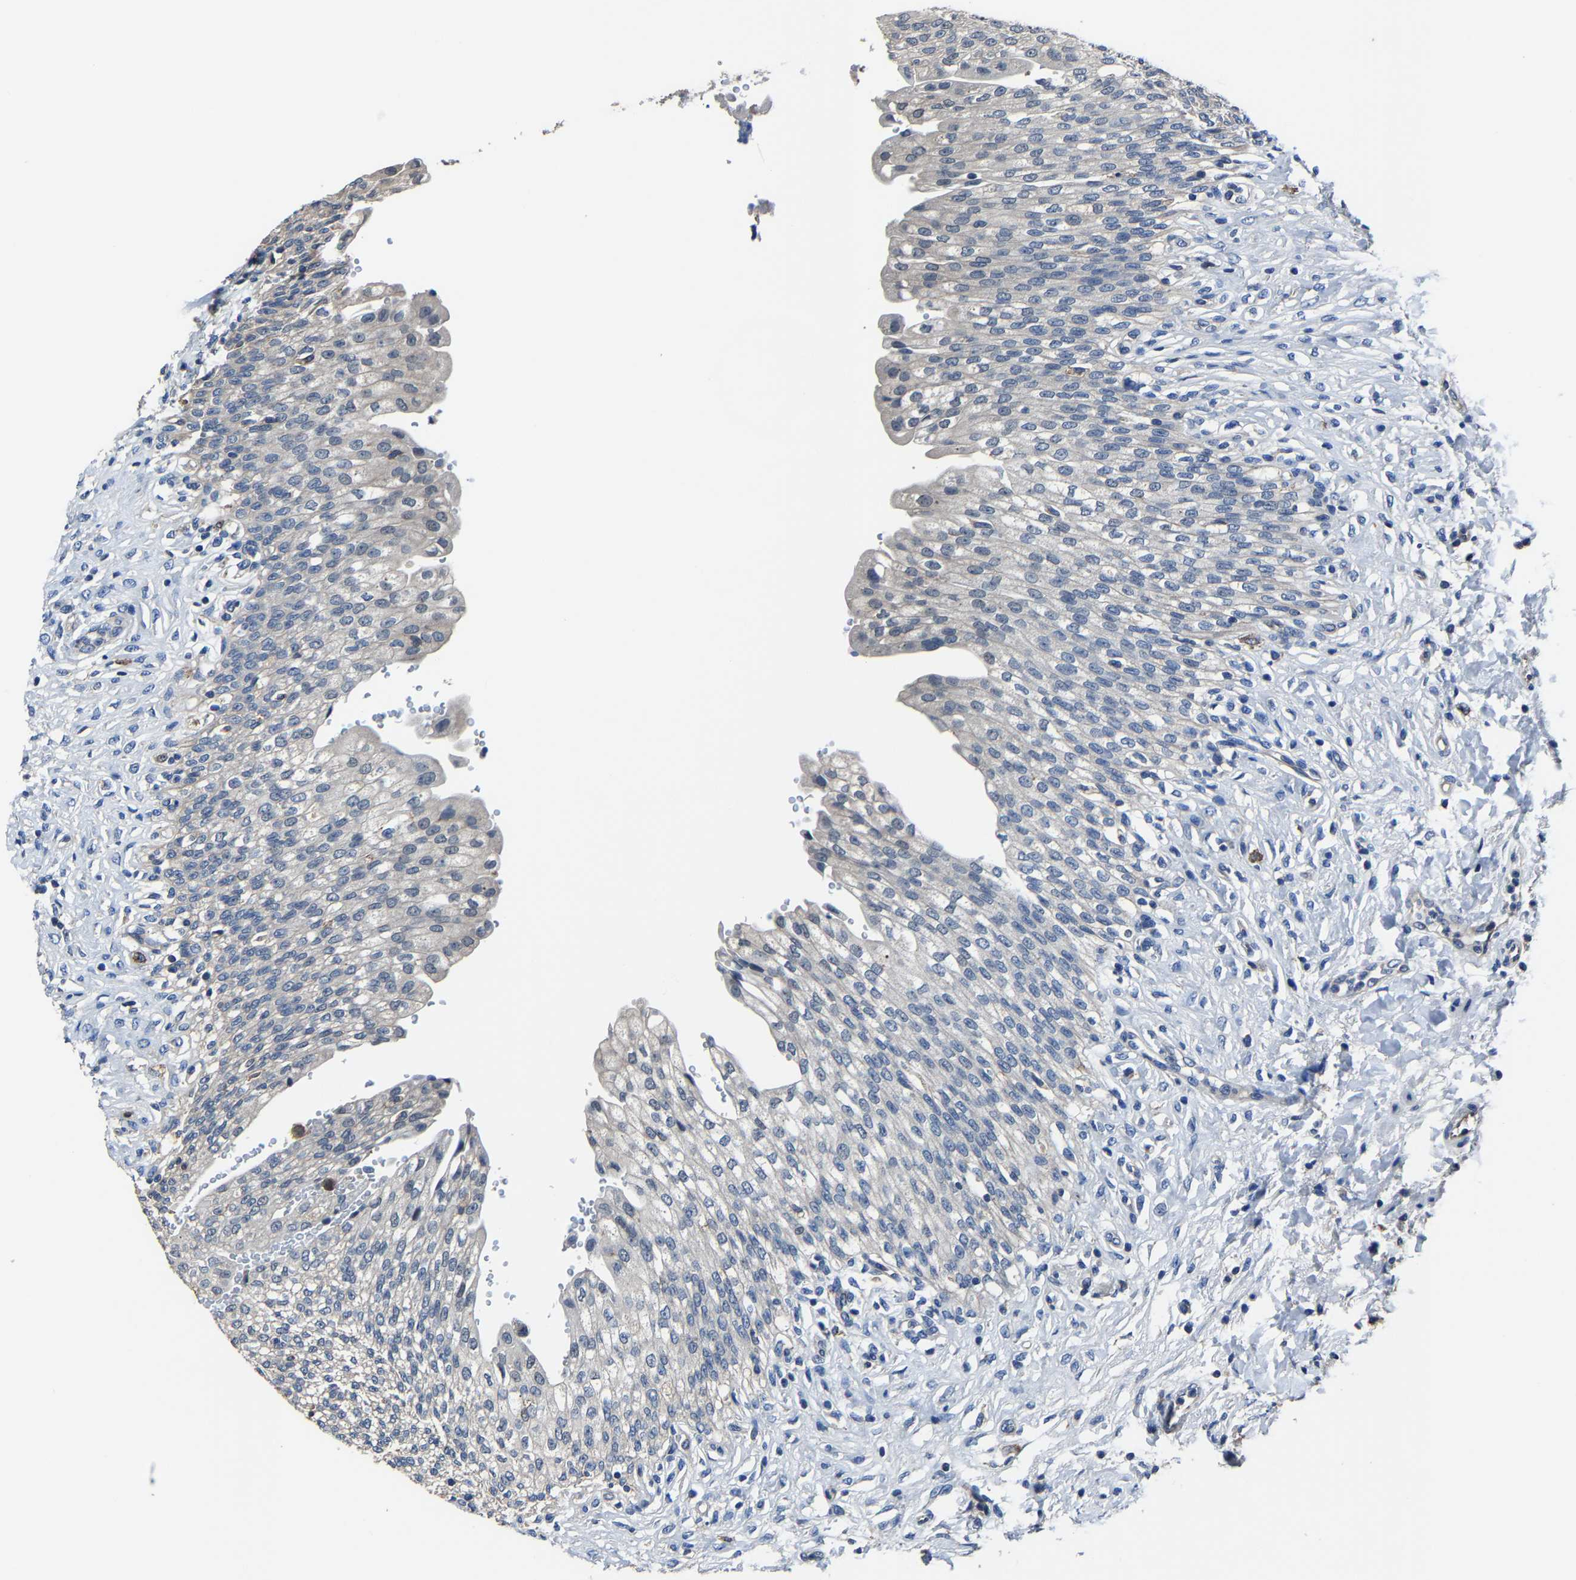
{"staining": {"intensity": "weak", "quantity": "25%-75%", "location": "cytoplasmic/membranous"}, "tissue": "urinary bladder", "cell_type": "Urothelial cells", "image_type": "normal", "snomed": [{"axis": "morphology", "description": "Urothelial carcinoma, High grade"}, {"axis": "topography", "description": "Urinary bladder"}], "caption": "Unremarkable urinary bladder demonstrates weak cytoplasmic/membranous expression in about 25%-75% of urothelial cells.", "gene": "STRBP", "patient": {"sex": "male", "age": 46}}